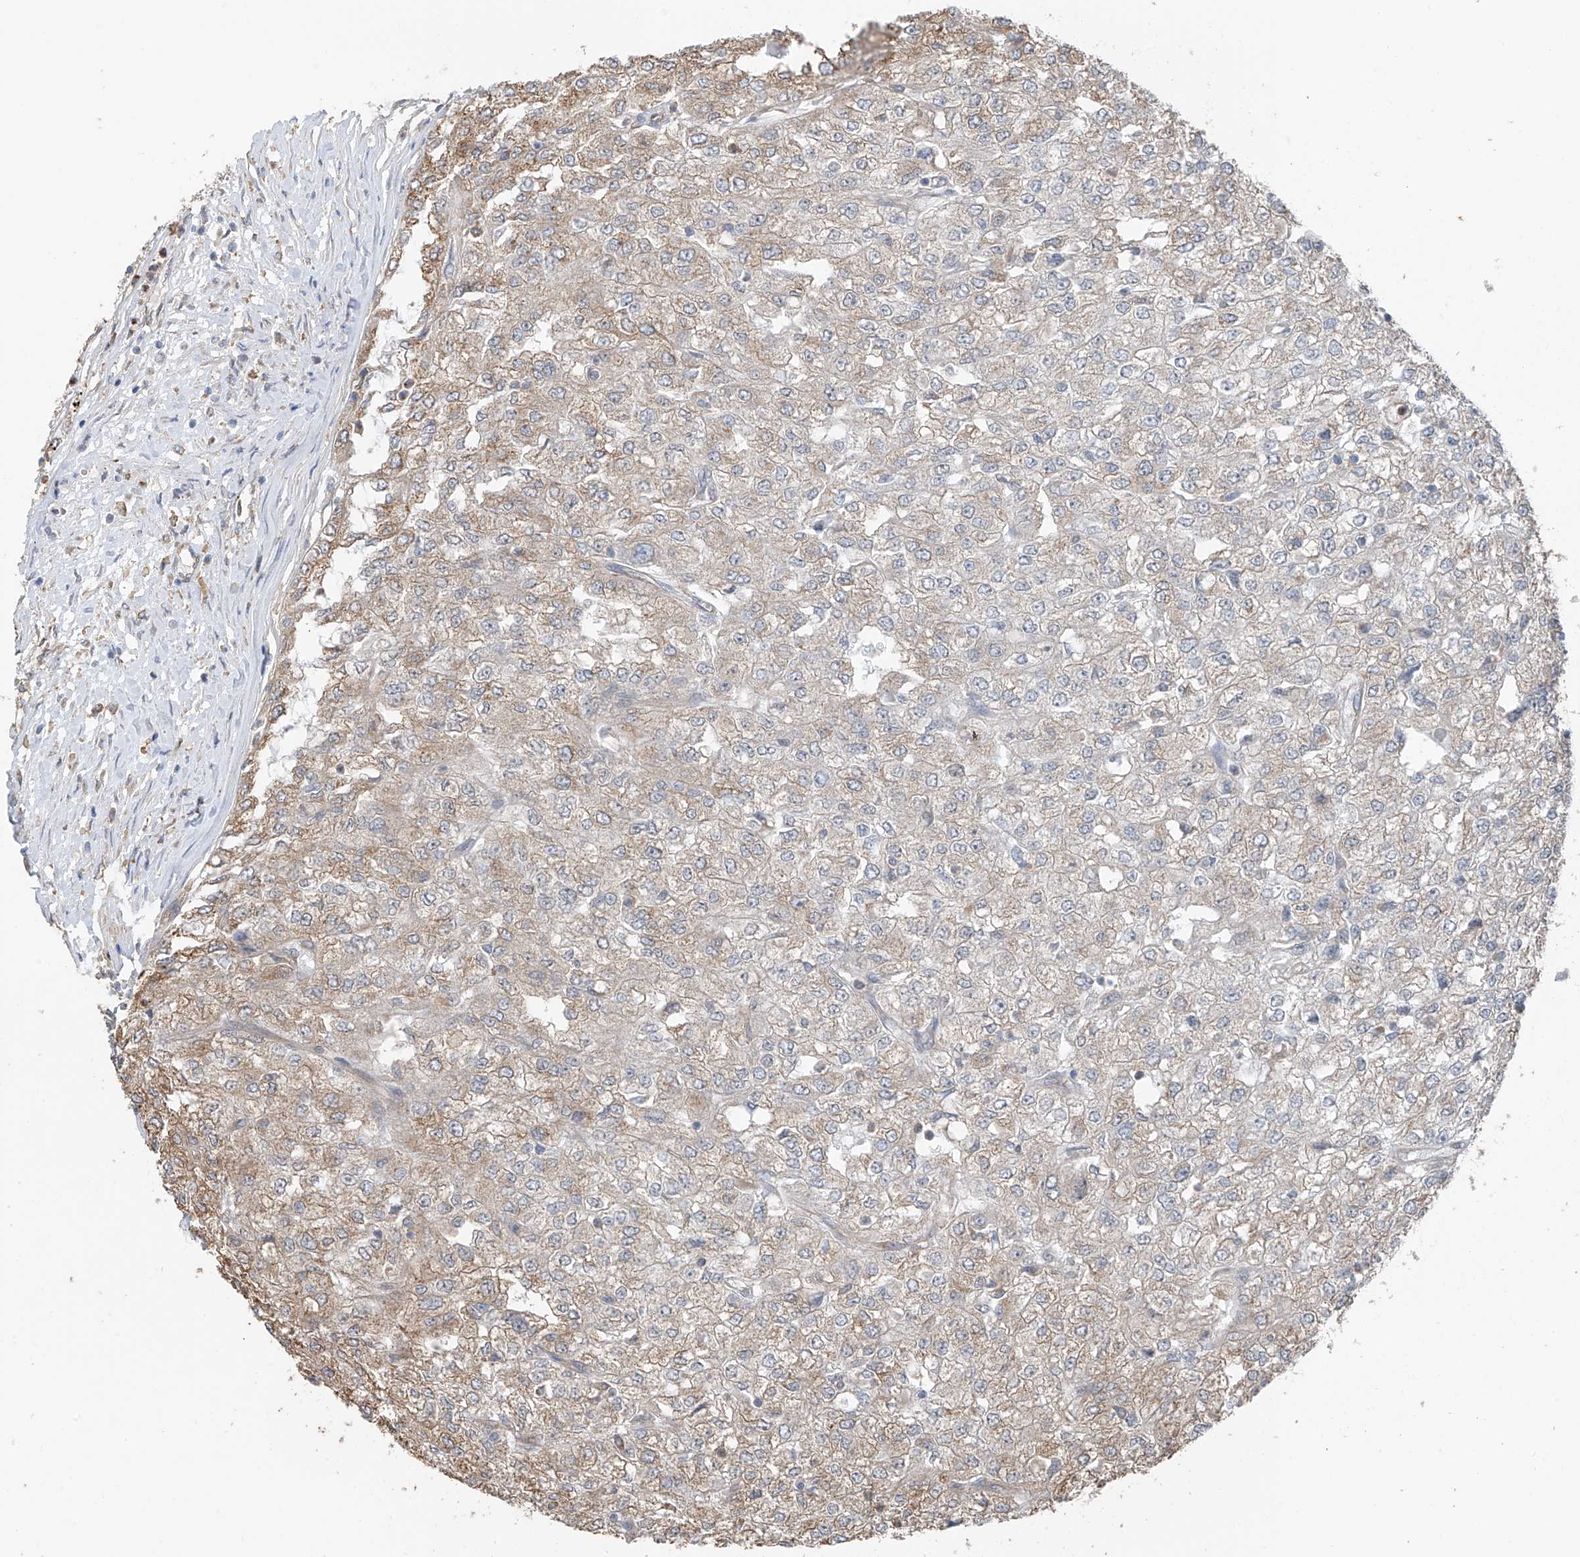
{"staining": {"intensity": "moderate", "quantity": "<25%", "location": "cytoplasmic/membranous"}, "tissue": "renal cancer", "cell_type": "Tumor cells", "image_type": "cancer", "snomed": [{"axis": "morphology", "description": "Adenocarcinoma, NOS"}, {"axis": "topography", "description": "Kidney"}], "caption": "IHC photomicrograph of neoplastic tissue: human renal adenocarcinoma stained using immunohistochemistry (IHC) demonstrates low levels of moderate protein expression localized specifically in the cytoplasmic/membranous of tumor cells, appearing as a cytoplasmic/membranous brown color.", "gene": "ZNF189", "patient": {"sex": "female", "age": 54}}